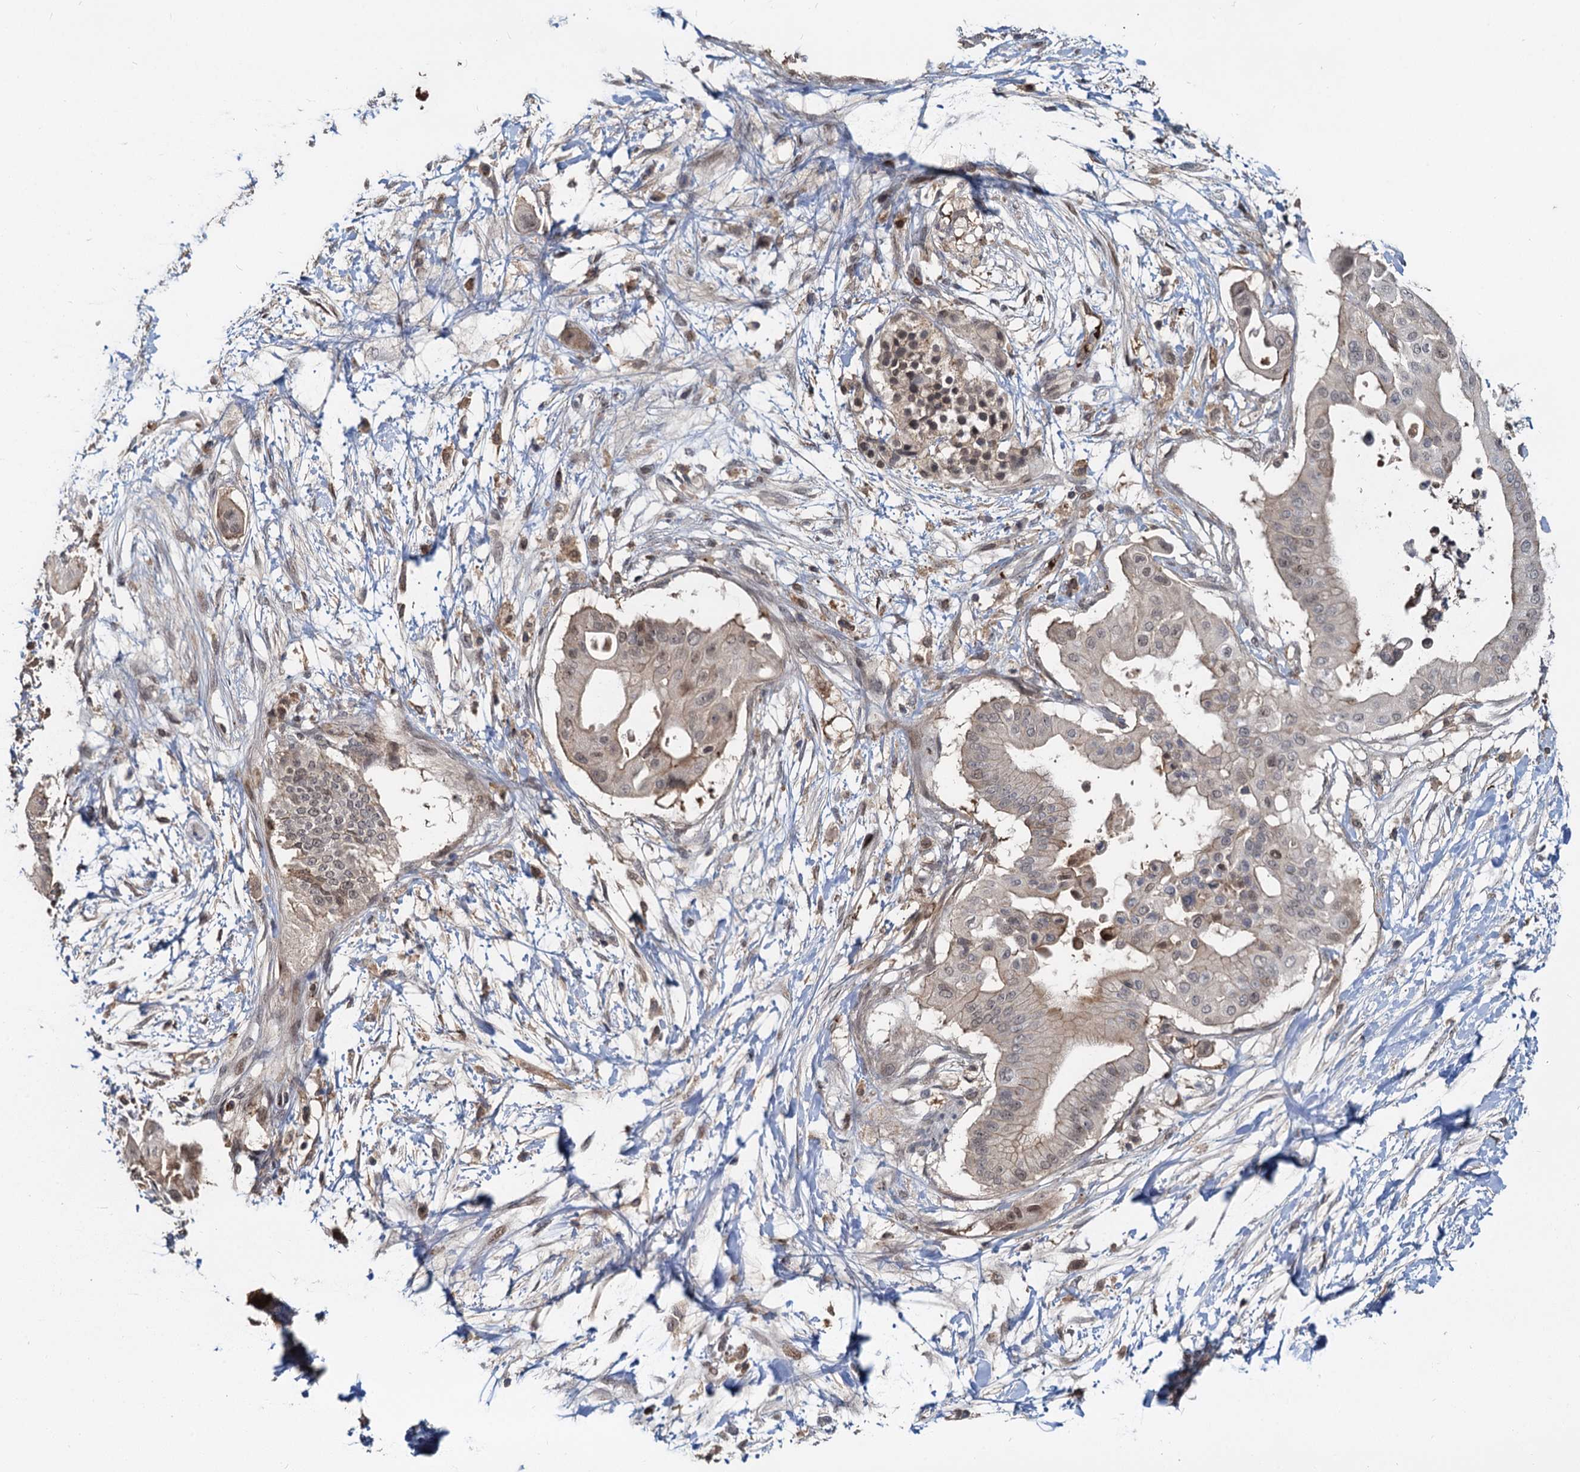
{"staining": {"intensity": "weak", "quantity": "25%-75%", "location": "cytoplasmic/membranous,nuclear"}, "tissue": "pancreatic cancer", "cell_type": "Tumor cells", "image_type": "cancer", "snomed": [{"axis": "morphology", "description": "Adenocarcinoma, NOS"}, {"axis": "topography", "description": "Pancreas"}], "caption": "Protein staining demonstrates weak cytoplasmic/membranous and nuclear staining in approximately 25%-75% of tumor cells in adenocarcinoma (pancreatic).", "gene": "FANCI", "patient": {"sex": "male", "age": 68}}